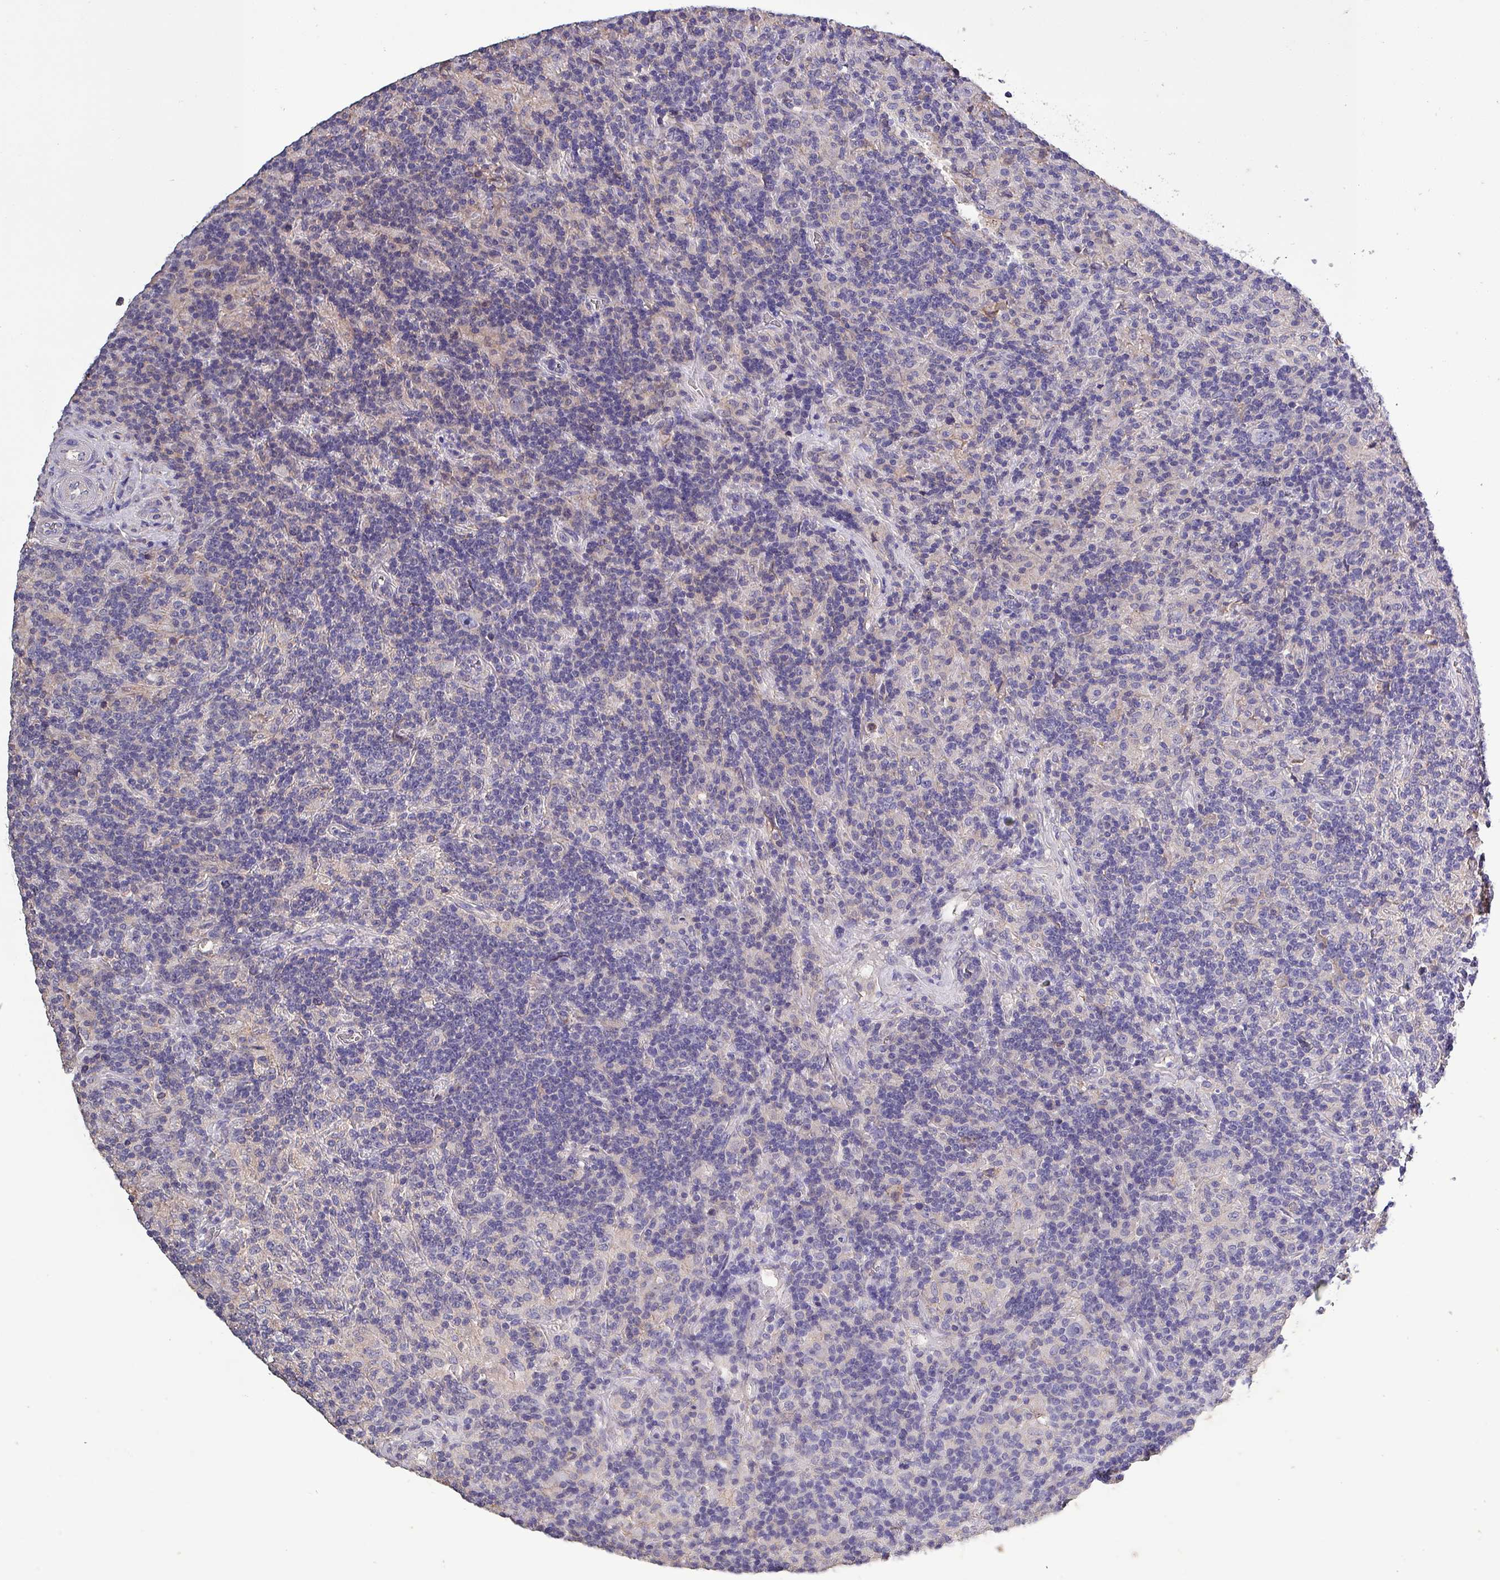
{"staining": {"intensity": "negative", "quantity": "none", "location": "none"}, "tissue": "lymphoma", "cell_type": "Tumor cells", "image_type": "cancer", "snomed": [{"axis": "morphology", "description": "Hodgkin's disease, NOS"}, {"axis": "topography", "description": "Lymph node"}], "caption": "Tumor cells show no significant expression in lymphoma.", "gene": "HTRA4", "patient": {"sex": "male", "age": 70}}